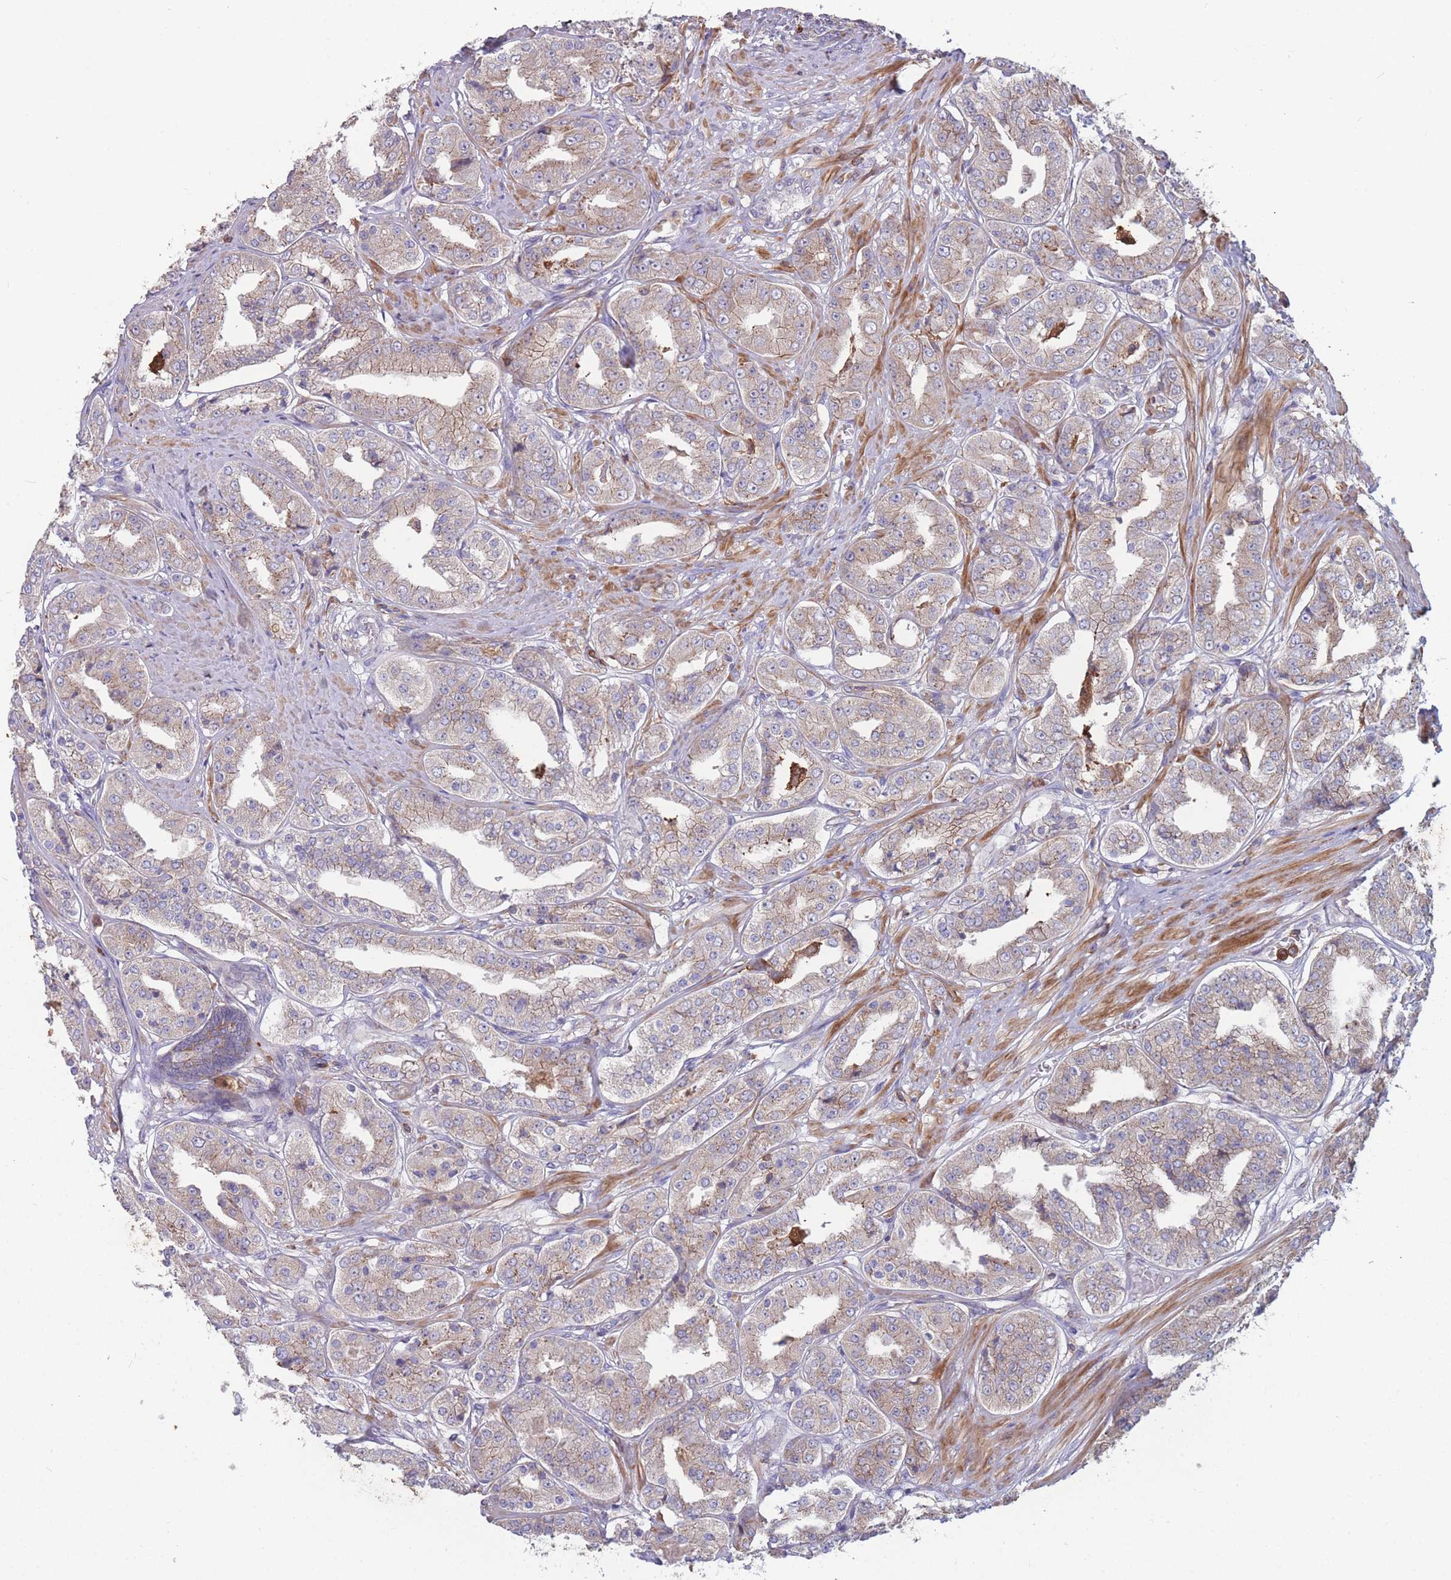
{"staining": {"intensity": "weak", "quantity": ">75%", "location": "cytoplasmic/membranous"}, "tissue": "prostate cancer", "cell_type": "Tumor cells", "image_type": "cancer", "snomed": [{"axis": "morphology", "description": "Adenocarcinoma, High grade"}, {"axis": "topography", "description": "Prostate"}], "caption": "Prostate cancer (adenocarcinoma (high-grade)) stained with a protein marker displays weak staining in tumor cells.", "gene": "CD33", "patient": {"sex": "male", "age": 63}}